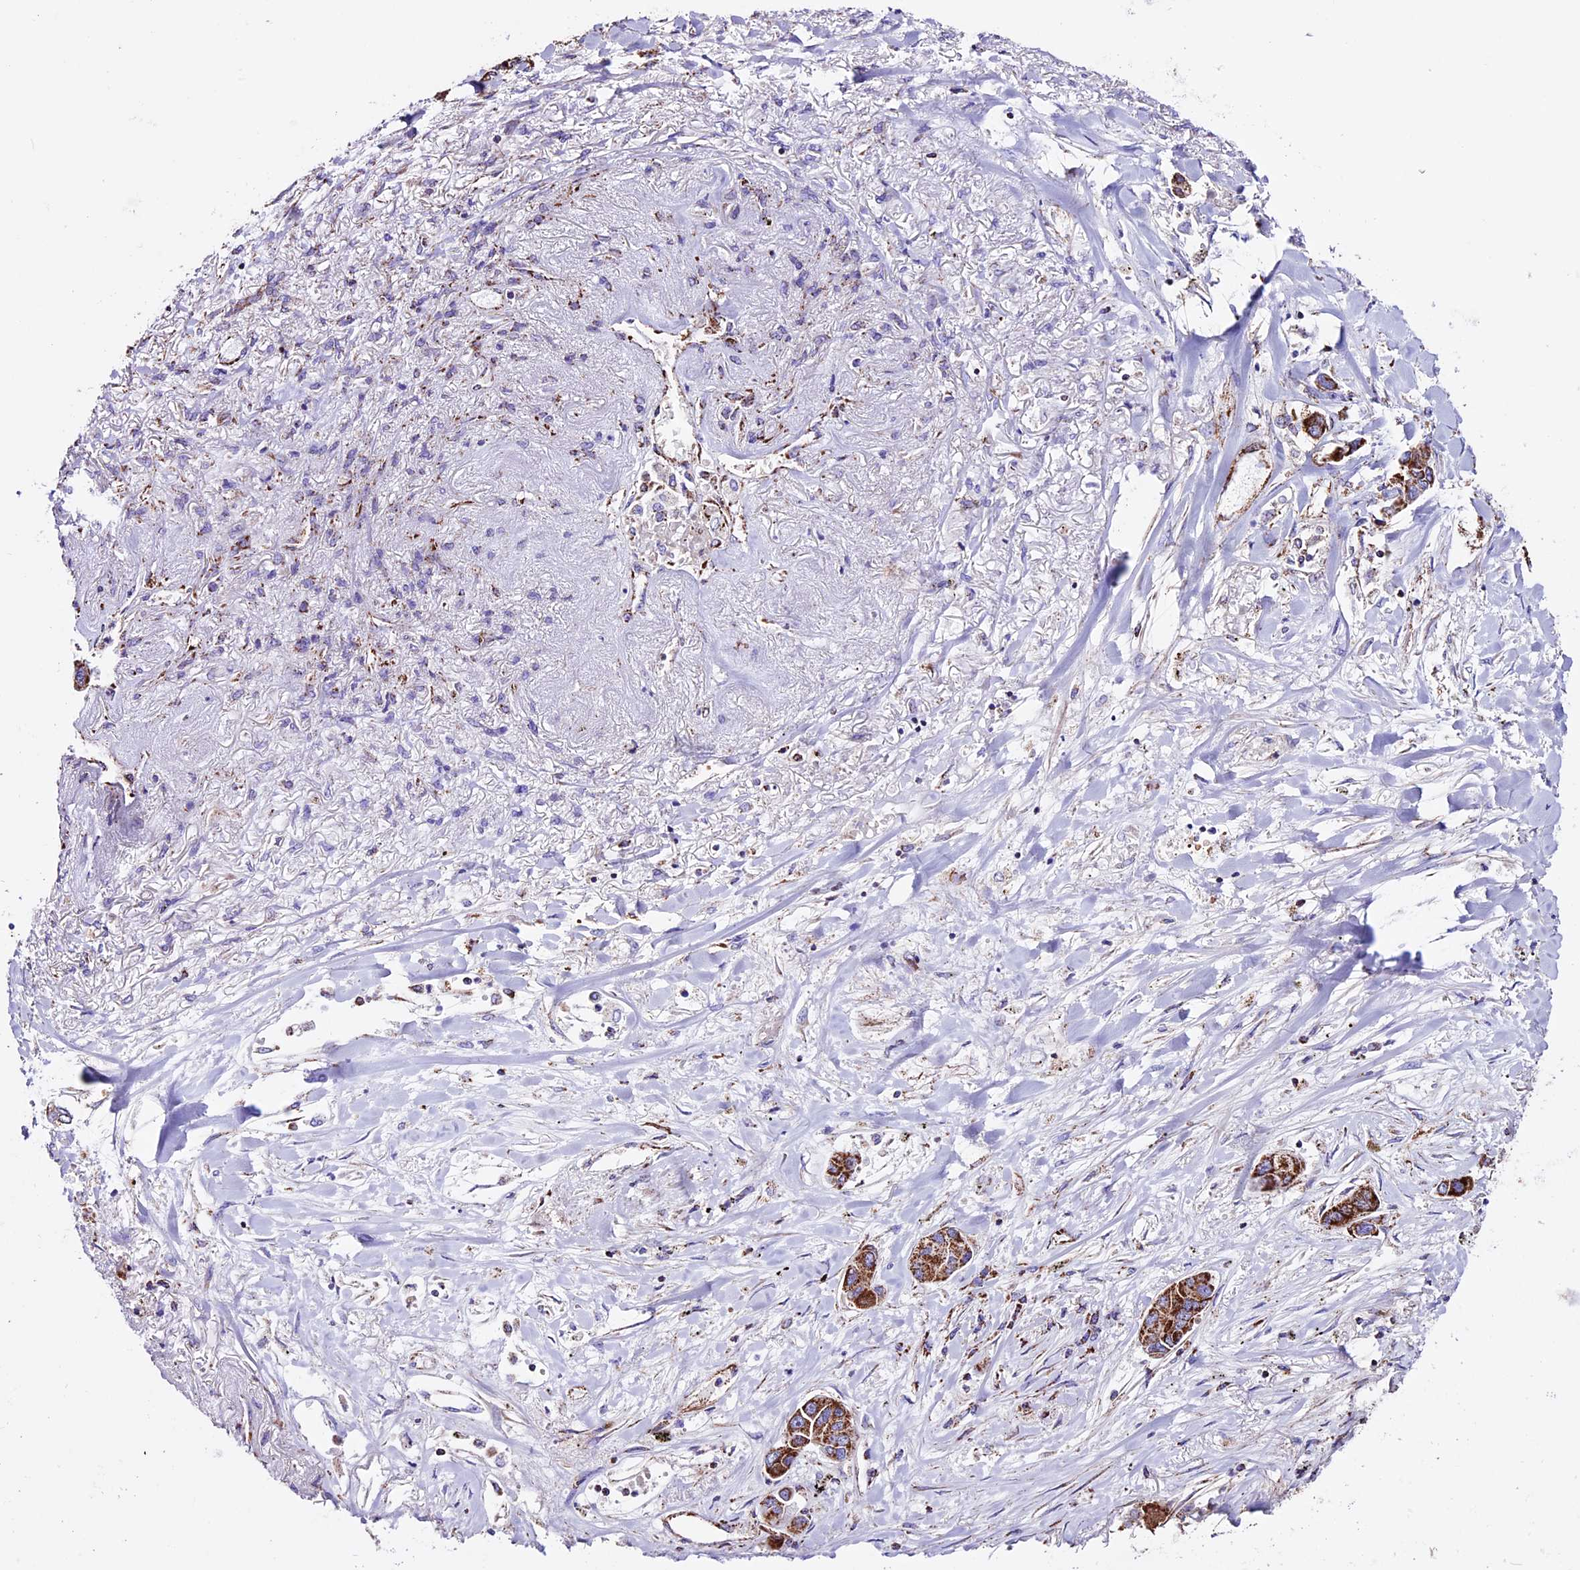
{"staining": {"intensity": "strong", "quantity": ">75%", "location": "cytoplasmic/membranous"}, "tissue": "lung cancer", "cell_type": "Tumor cells", "image_type": "cancer", "snomed": [{"axis": "morphology", "description": "Adenocarcinoma, NOS"}, {"axis": "topography", "description": "Lung"}], "caption": "IHC histopathology image of neoplastic tissue: human lung cancer (adenocarcinoma) stained using immunohistochemistry demonstrates high levels of strong protein expression localized specifically in the cytoplasmic/membranous of tumor cells, appearing as a cytoplasmic/membranous brown color.", "gene": "CX3CL1", "patient": {"sex": "male", "age": 49}}